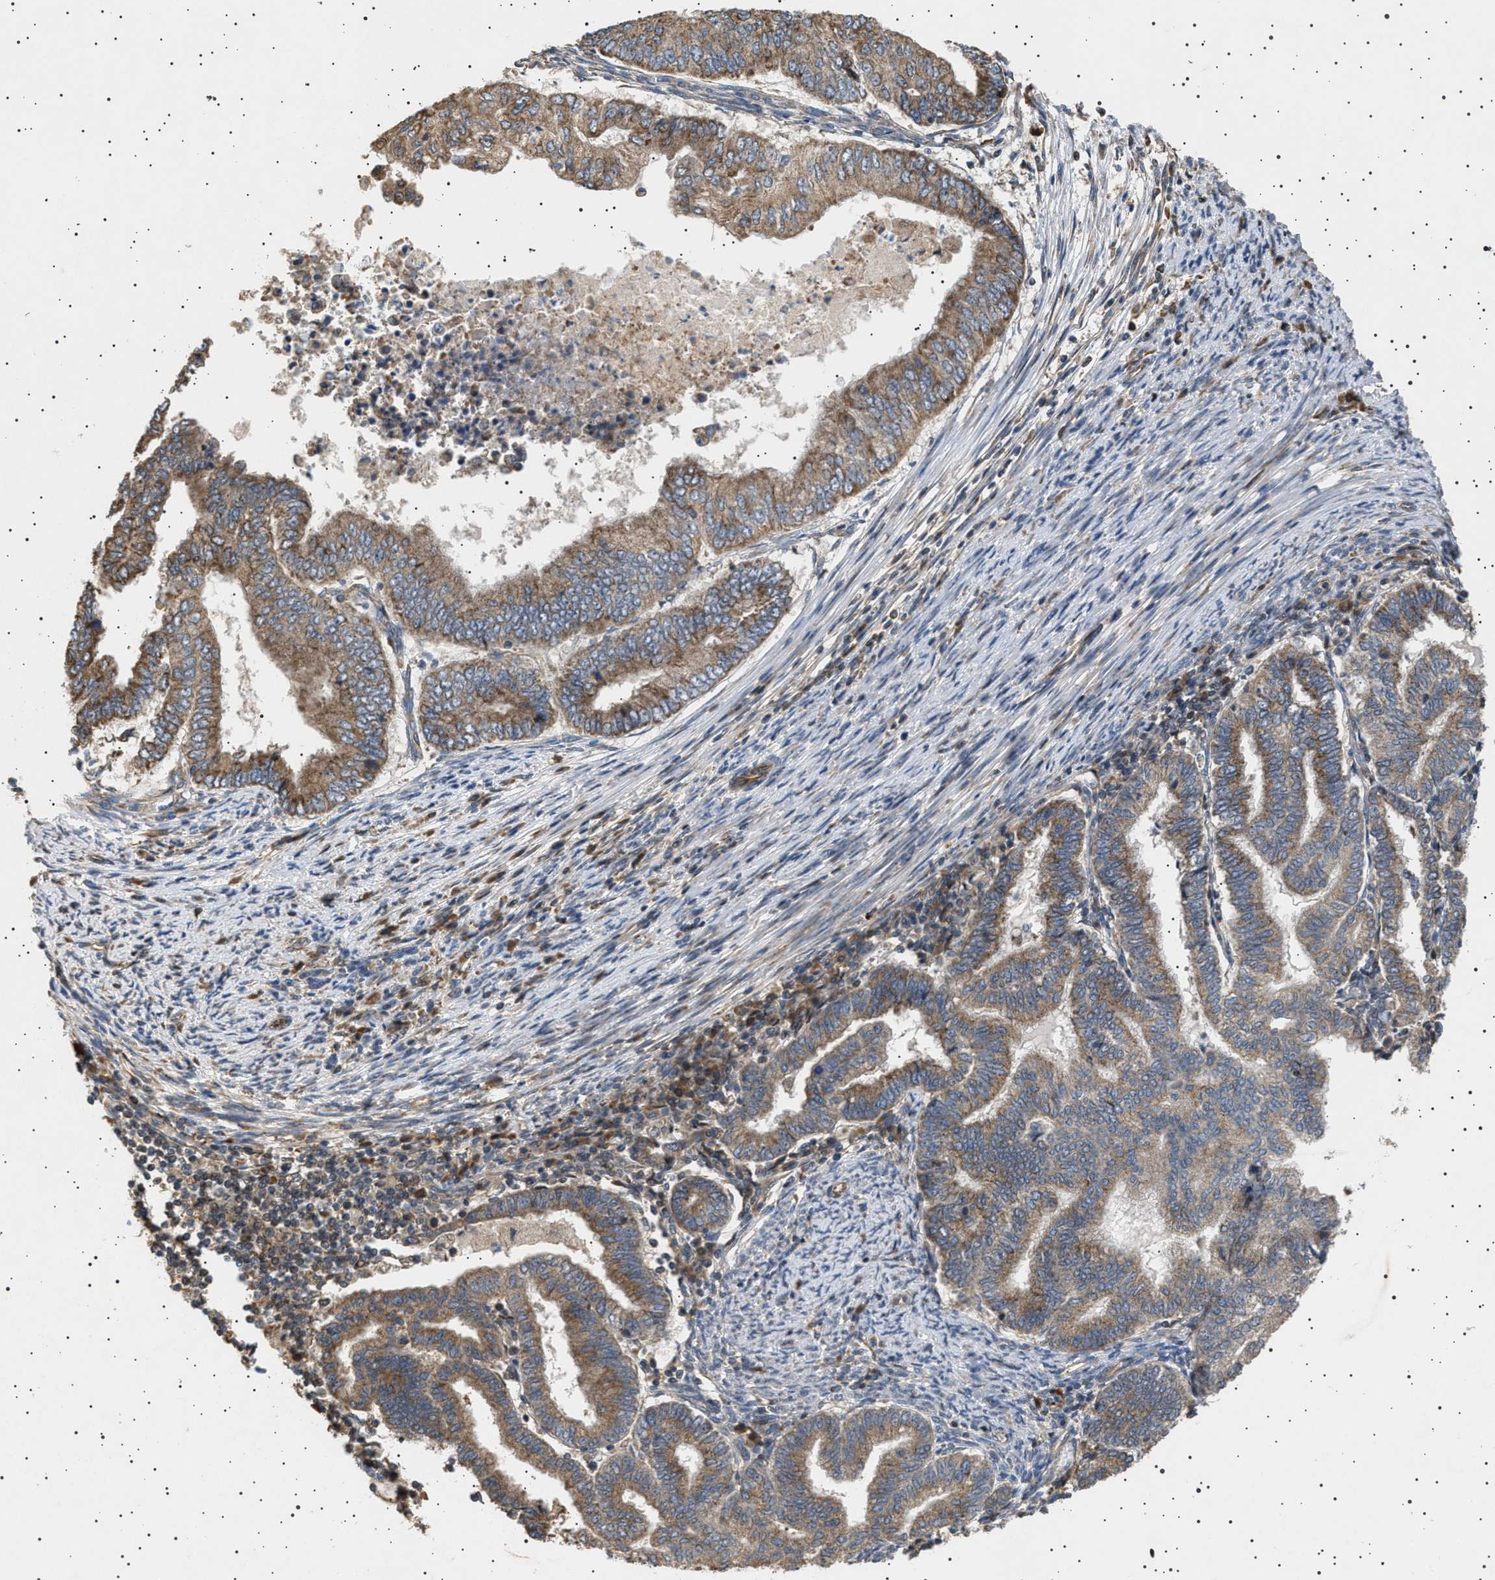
{"staining": {"intensity": "moderate", "quantity": ">75%", "location": "cytoplasmic/membranous"}, "tissue": "endometrial cancer", "cell_type": "Tumor cells", "image_type": "cancer", "snomed": [{"axis": "morphology", "description": "Polyp, NOS"}, {"axis": "morphology", "description": "Adenocarcinoma, NOS"}, {"axis": "morphology", "description": "Adenoma, NOS"}, {"axis": "topography", "description": "Endometrium"}], "caption": "Endometrial cancer (adenocarcinoma) tissue reveals moderate cytoplasmic/membranous staining in approximately >75% of tumor cells, visualized by immunohistochemistry. Using DAB (3,3'-diaminobenzidine) (brown) and hematoxylin (blue) stains, captured at high magnification using brightfield microscopy.", "gene": "TRUB2", "patient": {"sex": "female", "age": 79}}